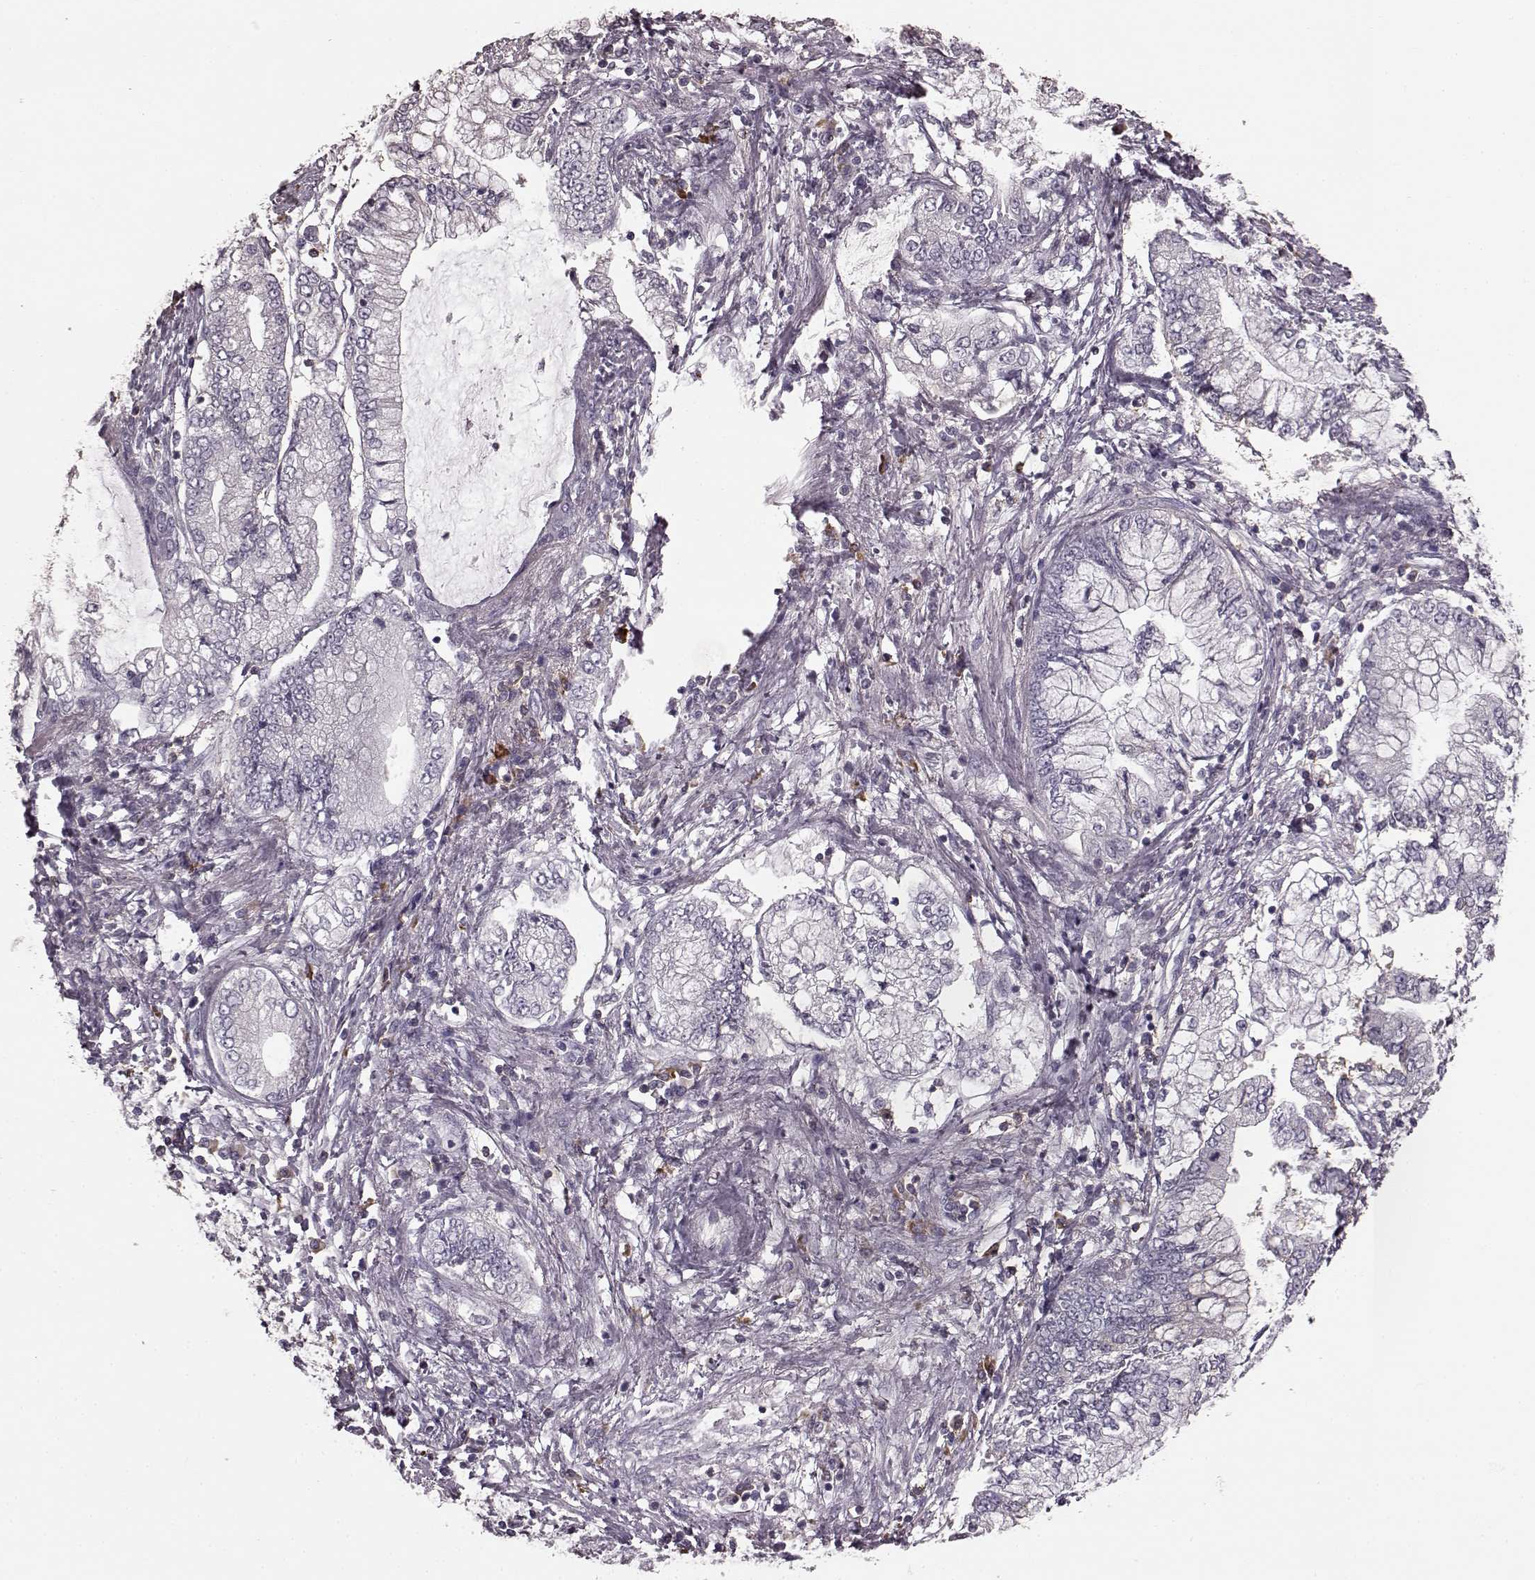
{"staining": {"intensity": "negative", "quantity": "none", "location": "none"}, "tissue": "stomach cancer", "cell_type": "Tumor cells", "image_type": "cancer", "snomed": [{"axis": "morphology", "description": "Adenocarcinoma, NOS"}, {"axis": "topography", "description": "Stomach, upper"}], "caption": "Immunohistochemistry histopathology image of neoplastic tissue: stomach cancer (adenocarcinoma) stained with DAB reveals no significant protein expression in tumor cells.", "gene": "CD28", "patient": {"sex": "female", "age": 74}}